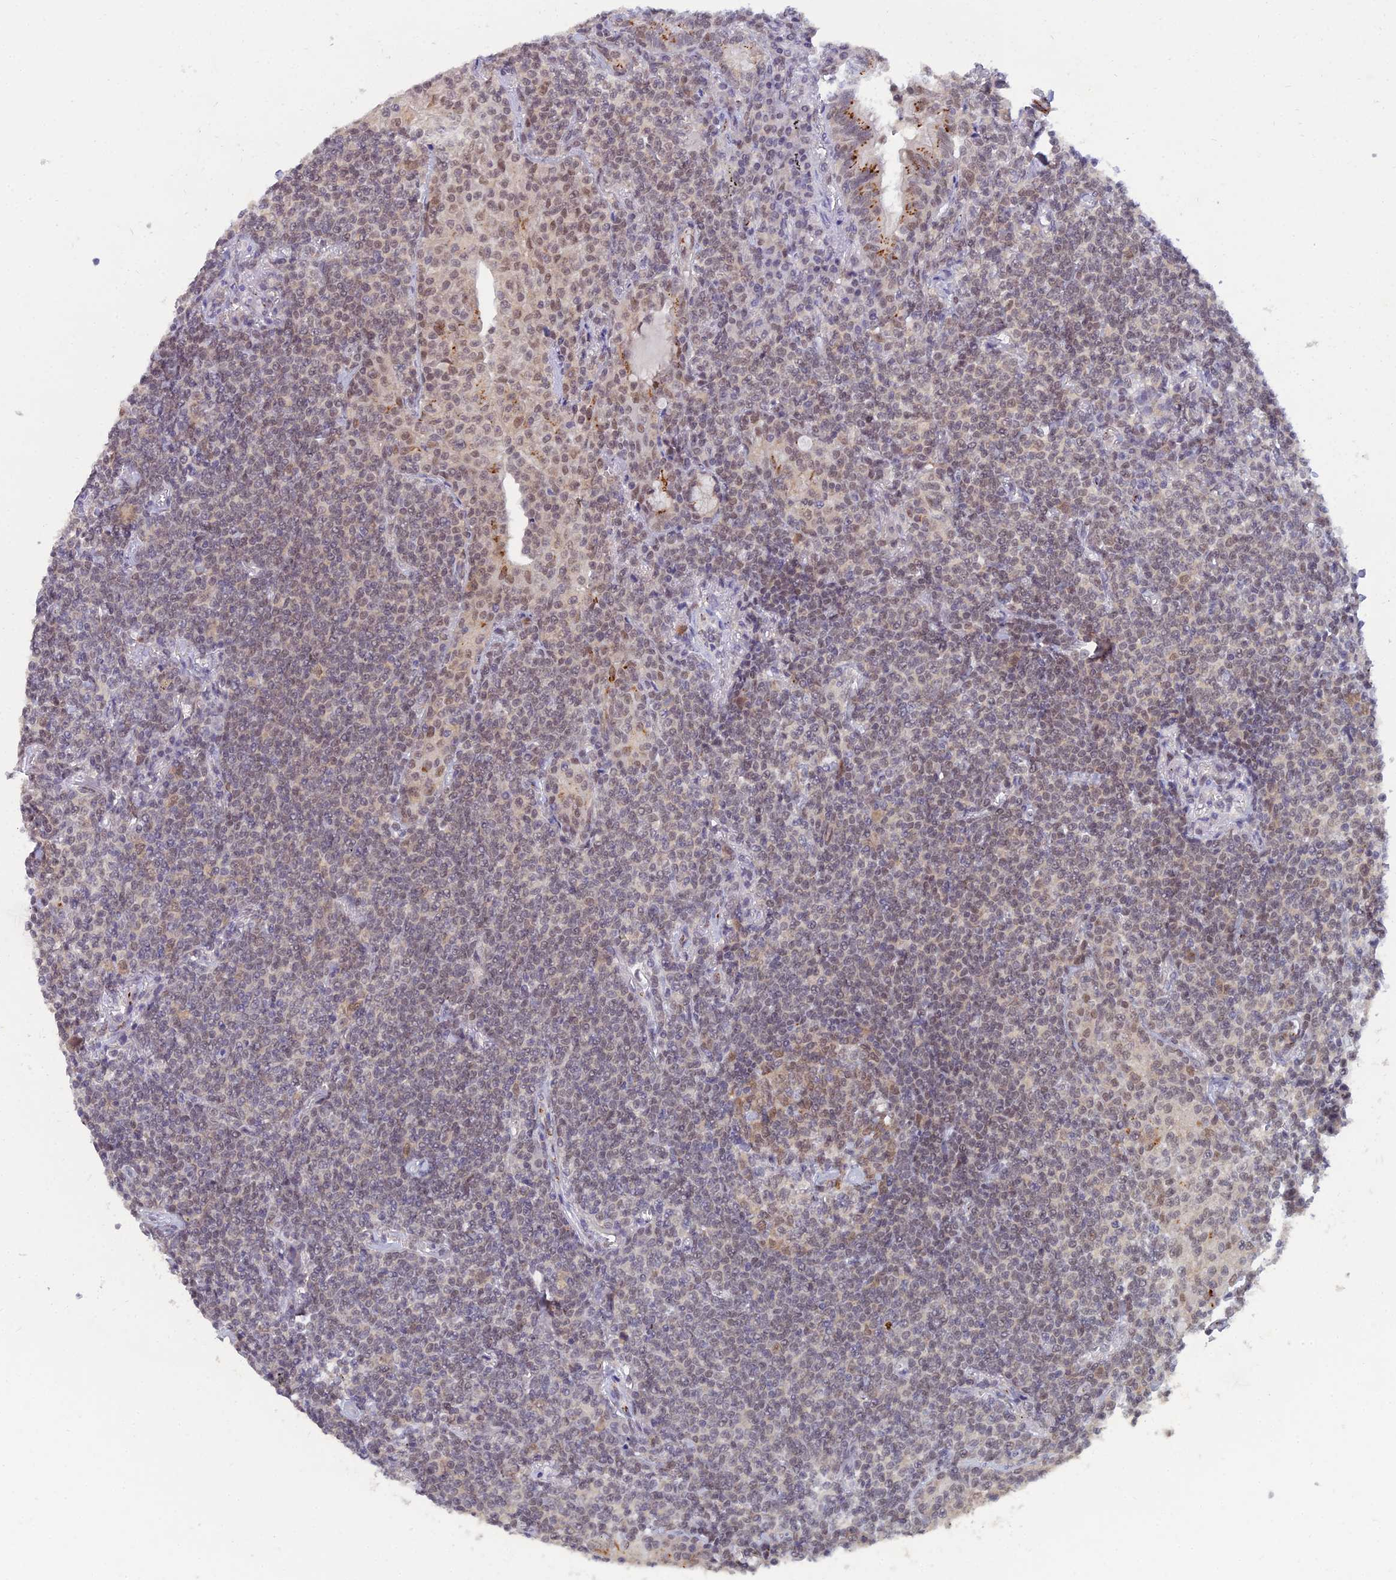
{"staining": {"intensity": "weak", "quantity": "25%-75%", "location": "nuclear"}, "tissue": "lymphoma", "cell_type": "Tumor cells", "image_type": "cancer", "snomed": [{"axis": "morphology", "description": "Malignant lymphoma, non-Hodgkin's type, Low grade"}, {"axis": "topography", "description": "Lung"}], "caption": "Immunohistochemistry (IHC) micrograph of neoplastic tissue: human malignant lymphoma, non-Hodgkin's type (low-grade) stained using IHC reveals low levels of weak protein expression localized specifically in the nuclear of tumor cells, appearing as a nuclear brown color.", "gene": "THOC3", "patient": {"sex": "female", "age": 71}}